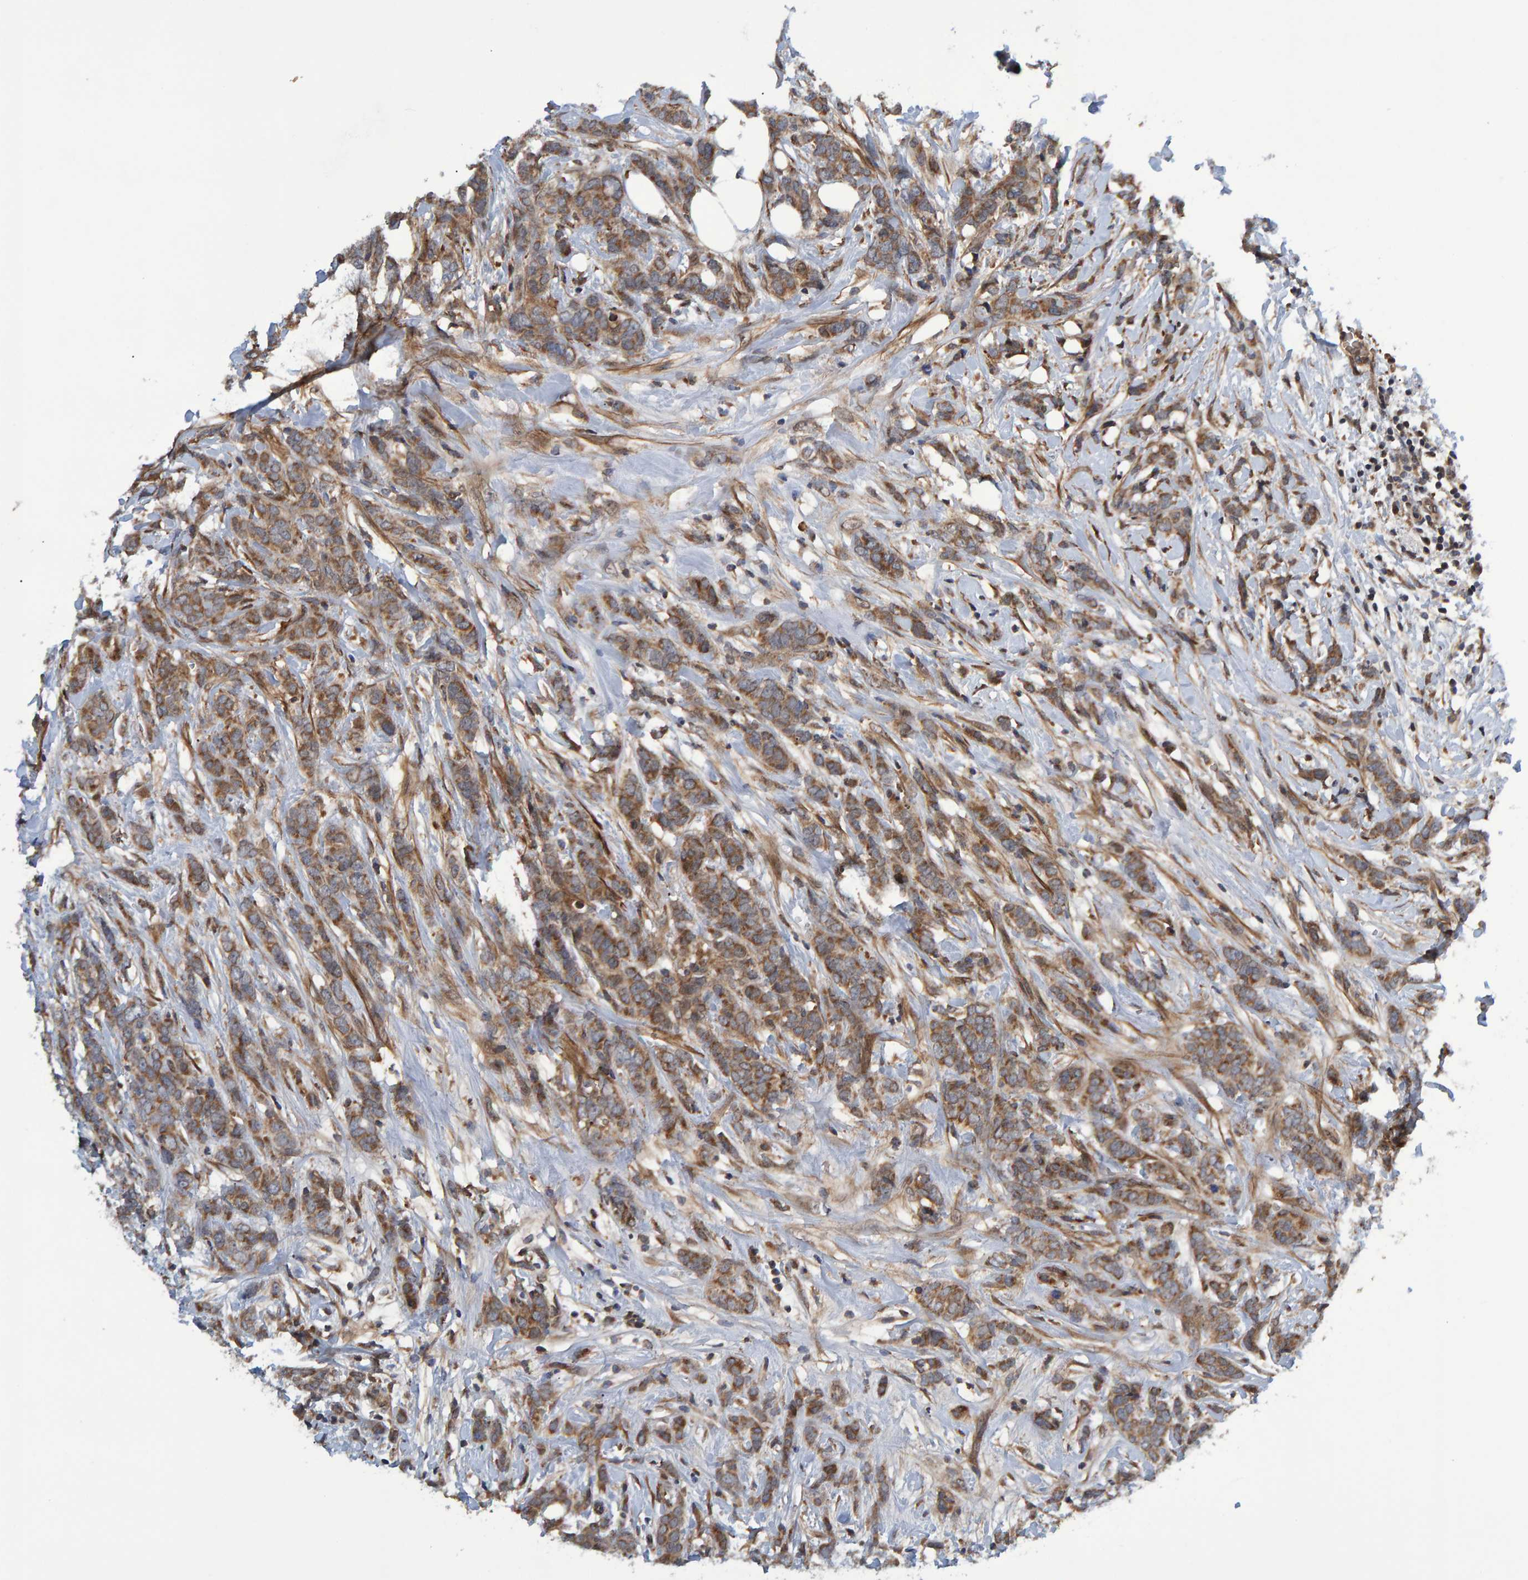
{"staining": {"intensity": "moderate", "quantity": ">75%", "location": "cytoplasmic/membranous"}, "tissue": "breast cancer", "cell_type": "Tumor cells", "image_type": "cancer", "snomed": [{"axis": "morphology", "description": "Lobular carcinoma"}, {"axis": "topography", "description": "Skin"}, {"axis": "topography", "description": "Breast"}], "caption": "Tumor cells exhibit medium levels of moderate cytoplasmic/membranous staining in about >75% of cells in human breast lobular carcinoma. The staining is performed using DAB brown chromogen to label protein expression. The nuclei are counter-stained blue using hematoxylin.", "gene": "ATP6V1H", "patient": {"sex": "female", "age": 46}}